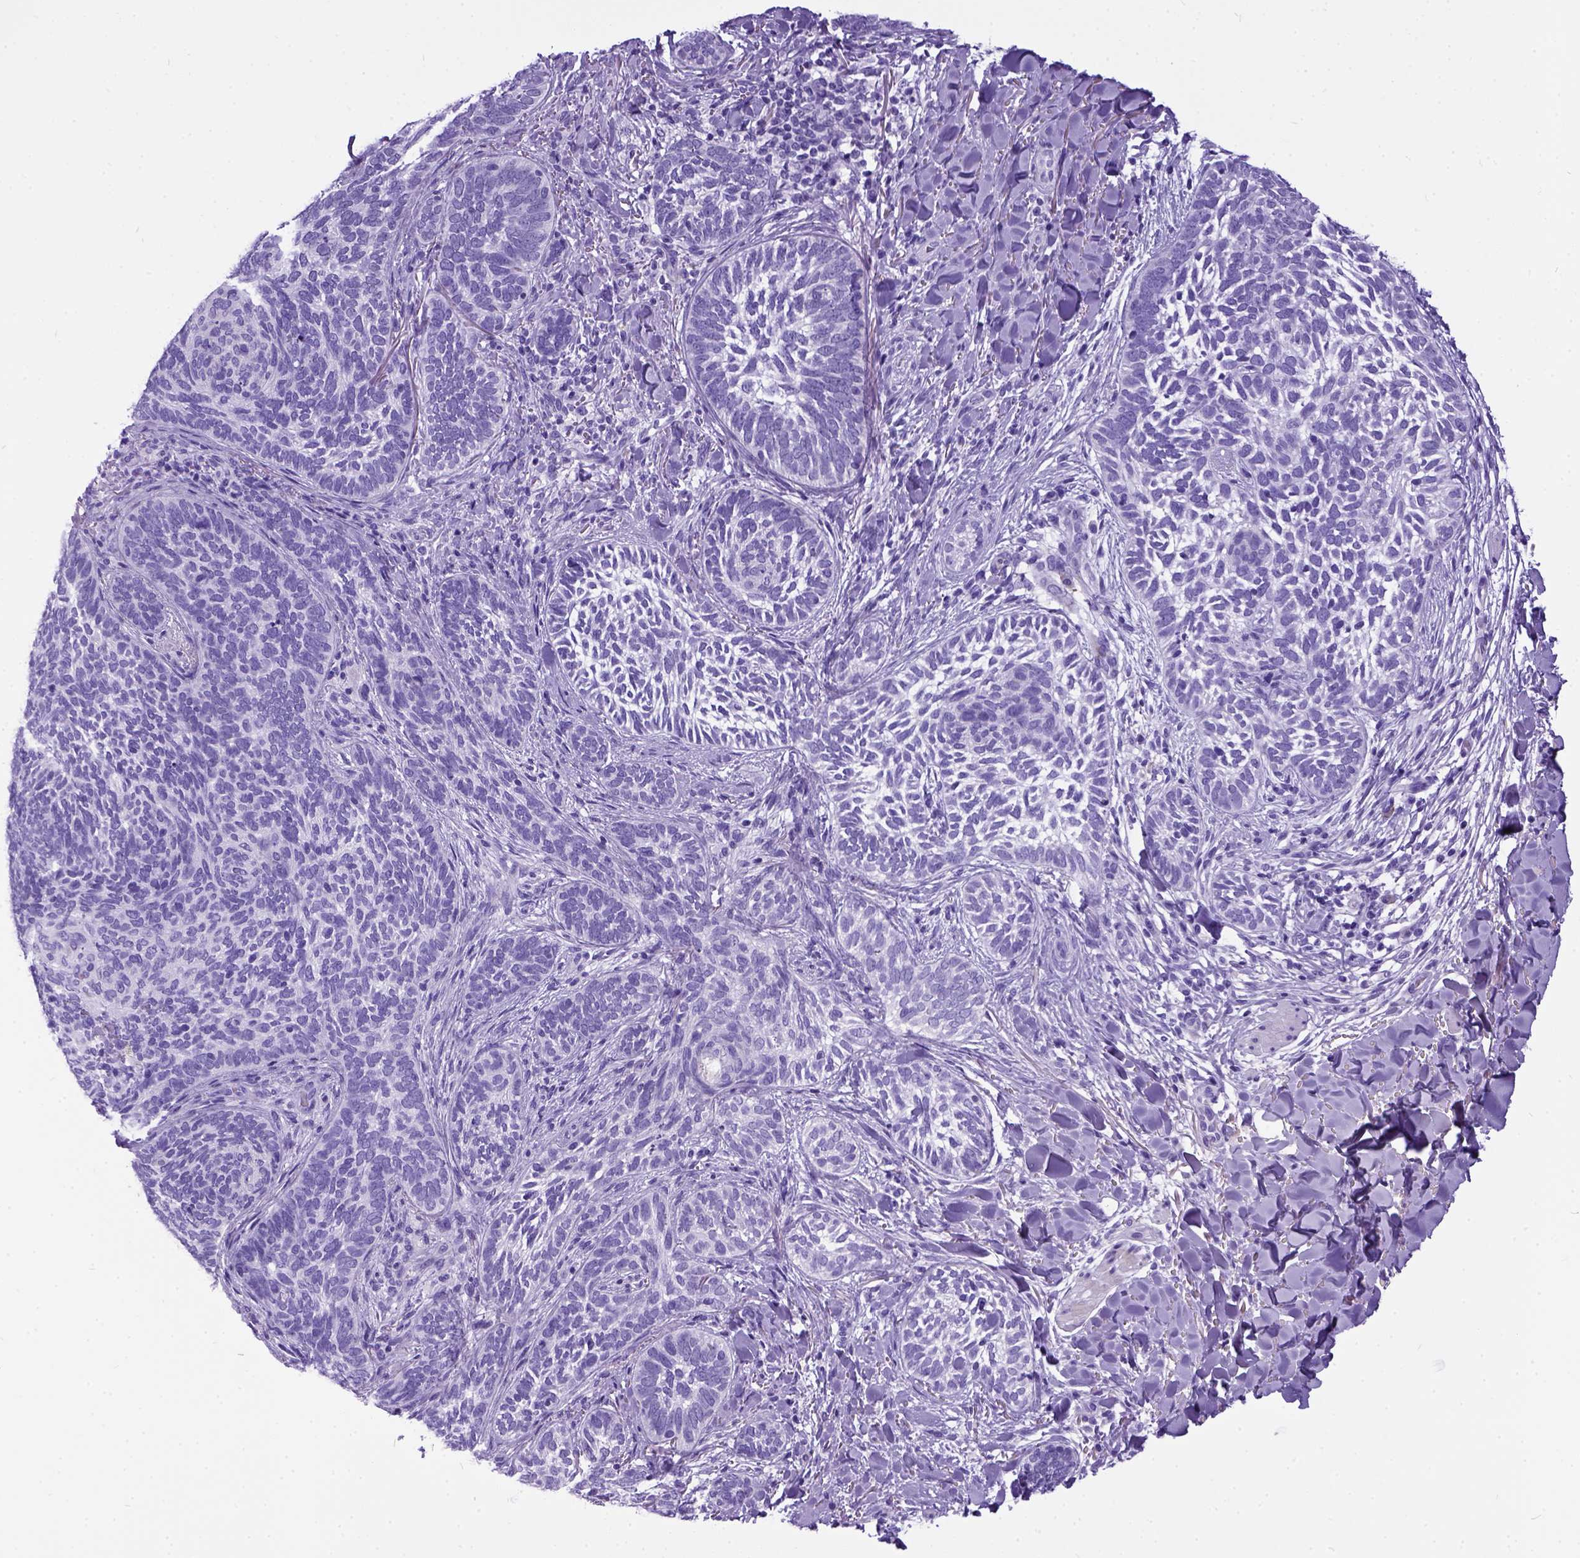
{"staining": {"intensity": "negative", "quantity": "none", "location": "none"}, "tissue": "skin cancer", "cell_type": "Tumor cells", "image_type": "cancer", "snomed": [{"axis": "morphology", "description": "Normal tissue, NOS"}, {"axis": "morphology", "description": "Basal cell carcinoma"}, {"axis": "topography", "description": "Skin"}], "caption": "Skin cancer (basal cell carcinoma) stained for a protein using IHC reveals no expression tumor cells.", "gene": "IGF2", "patient": {"sex": "male", "age": 46}}